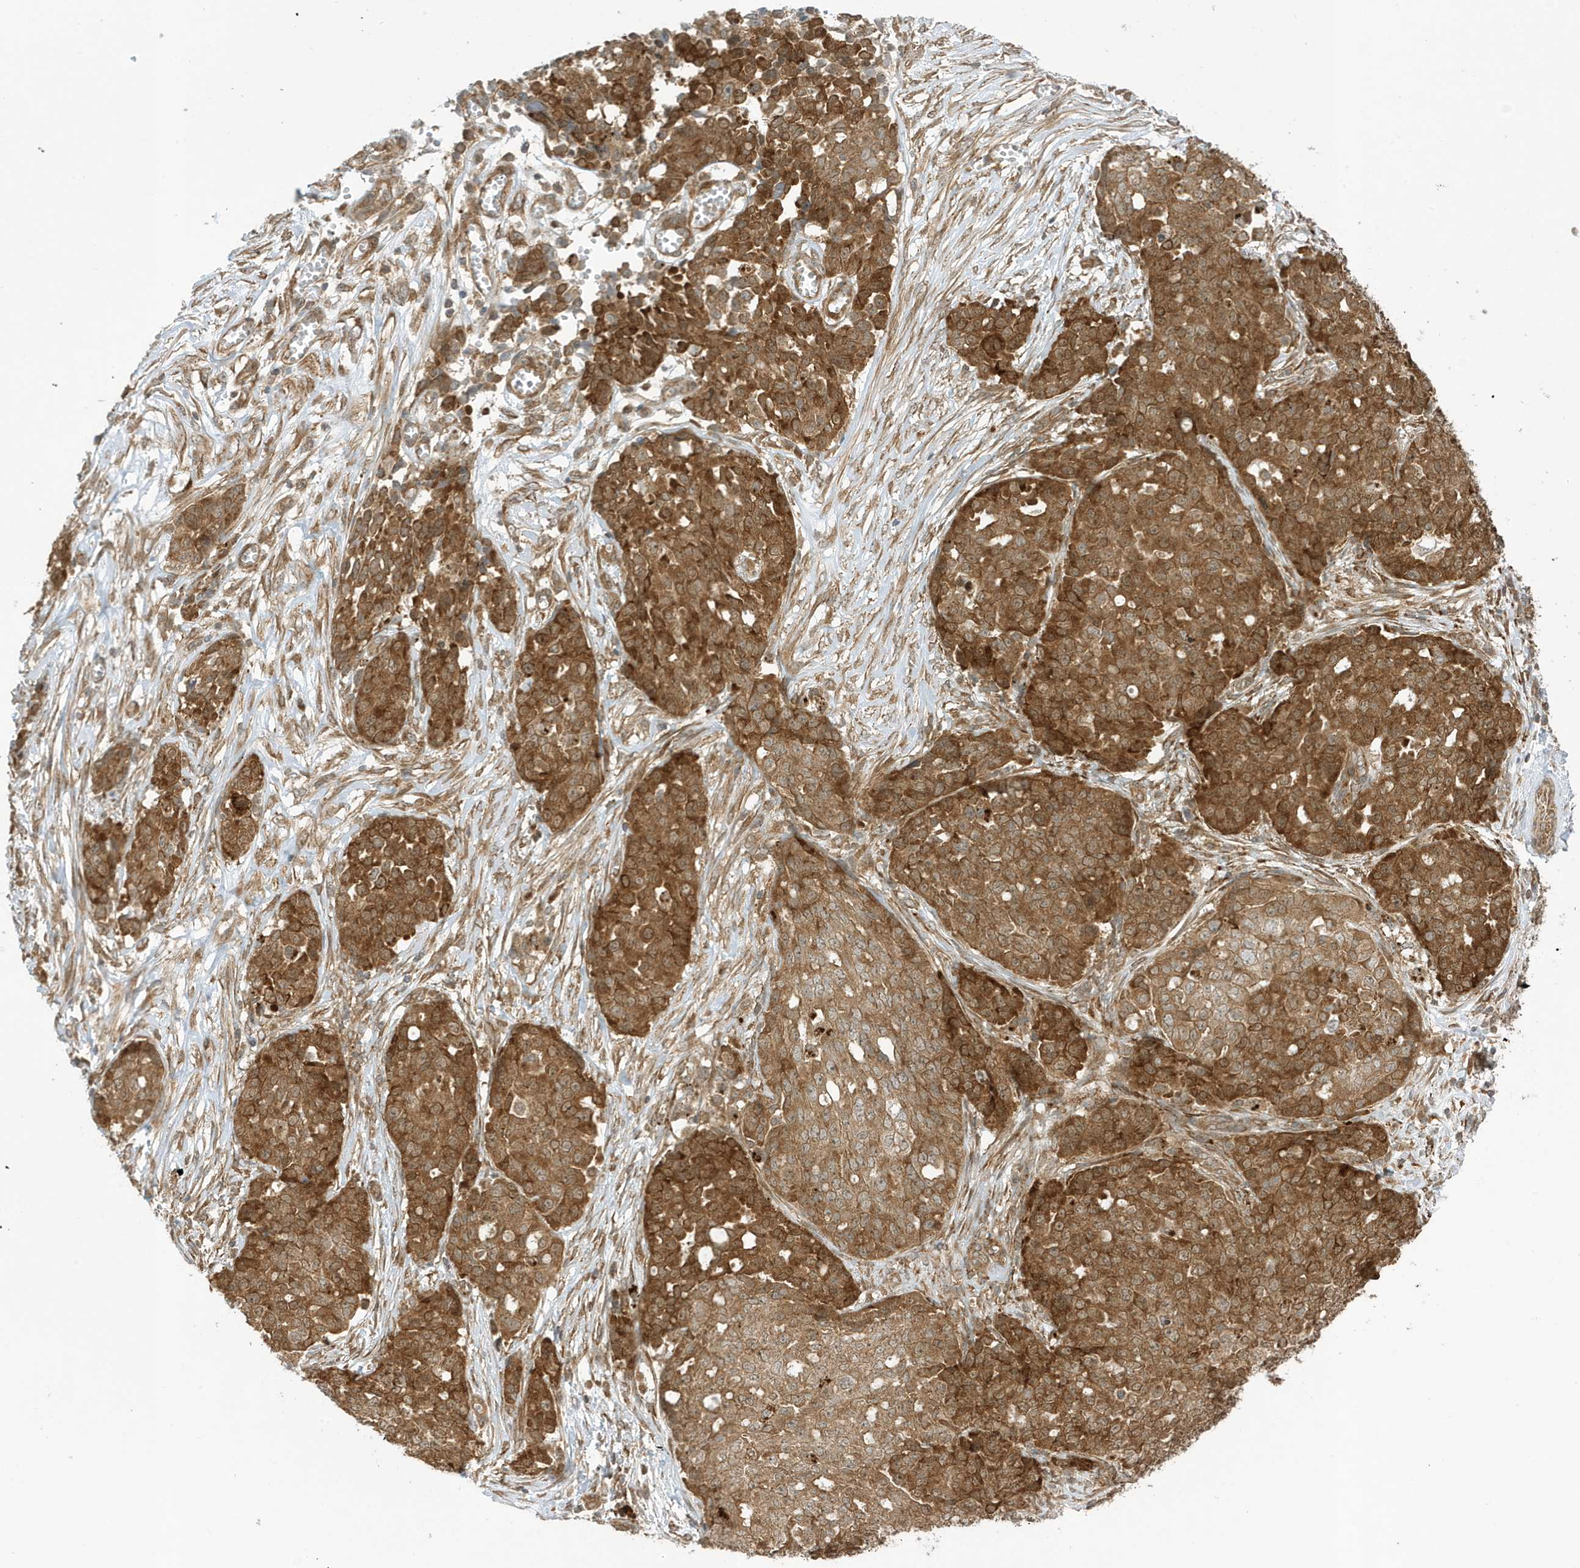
{"staining": {"intensity": "strong", "quantity": ">75%", "location": "cytoplasmic/membranous"}, "tissue": "ovarian cancer", "cell_type": "Tumor cells", "image_type": "cancer", "snomed": [{"axis": "morphology", "description": "Cystadenocarcinoma, serous, NOS"}, {"axis": "topography", "description": "Soft tissue"}, {"axis": "topography", "description": "Ovary"}], "caption": "Immunohistochemical staining of serous cystadenocarcinoma (ovarian) reveals strong cytoplasmic/membranous protein positivity in approximately >75% of tumor cells.", "gene": "DHX36", "patient": {"sex": "female", "age": 57}}